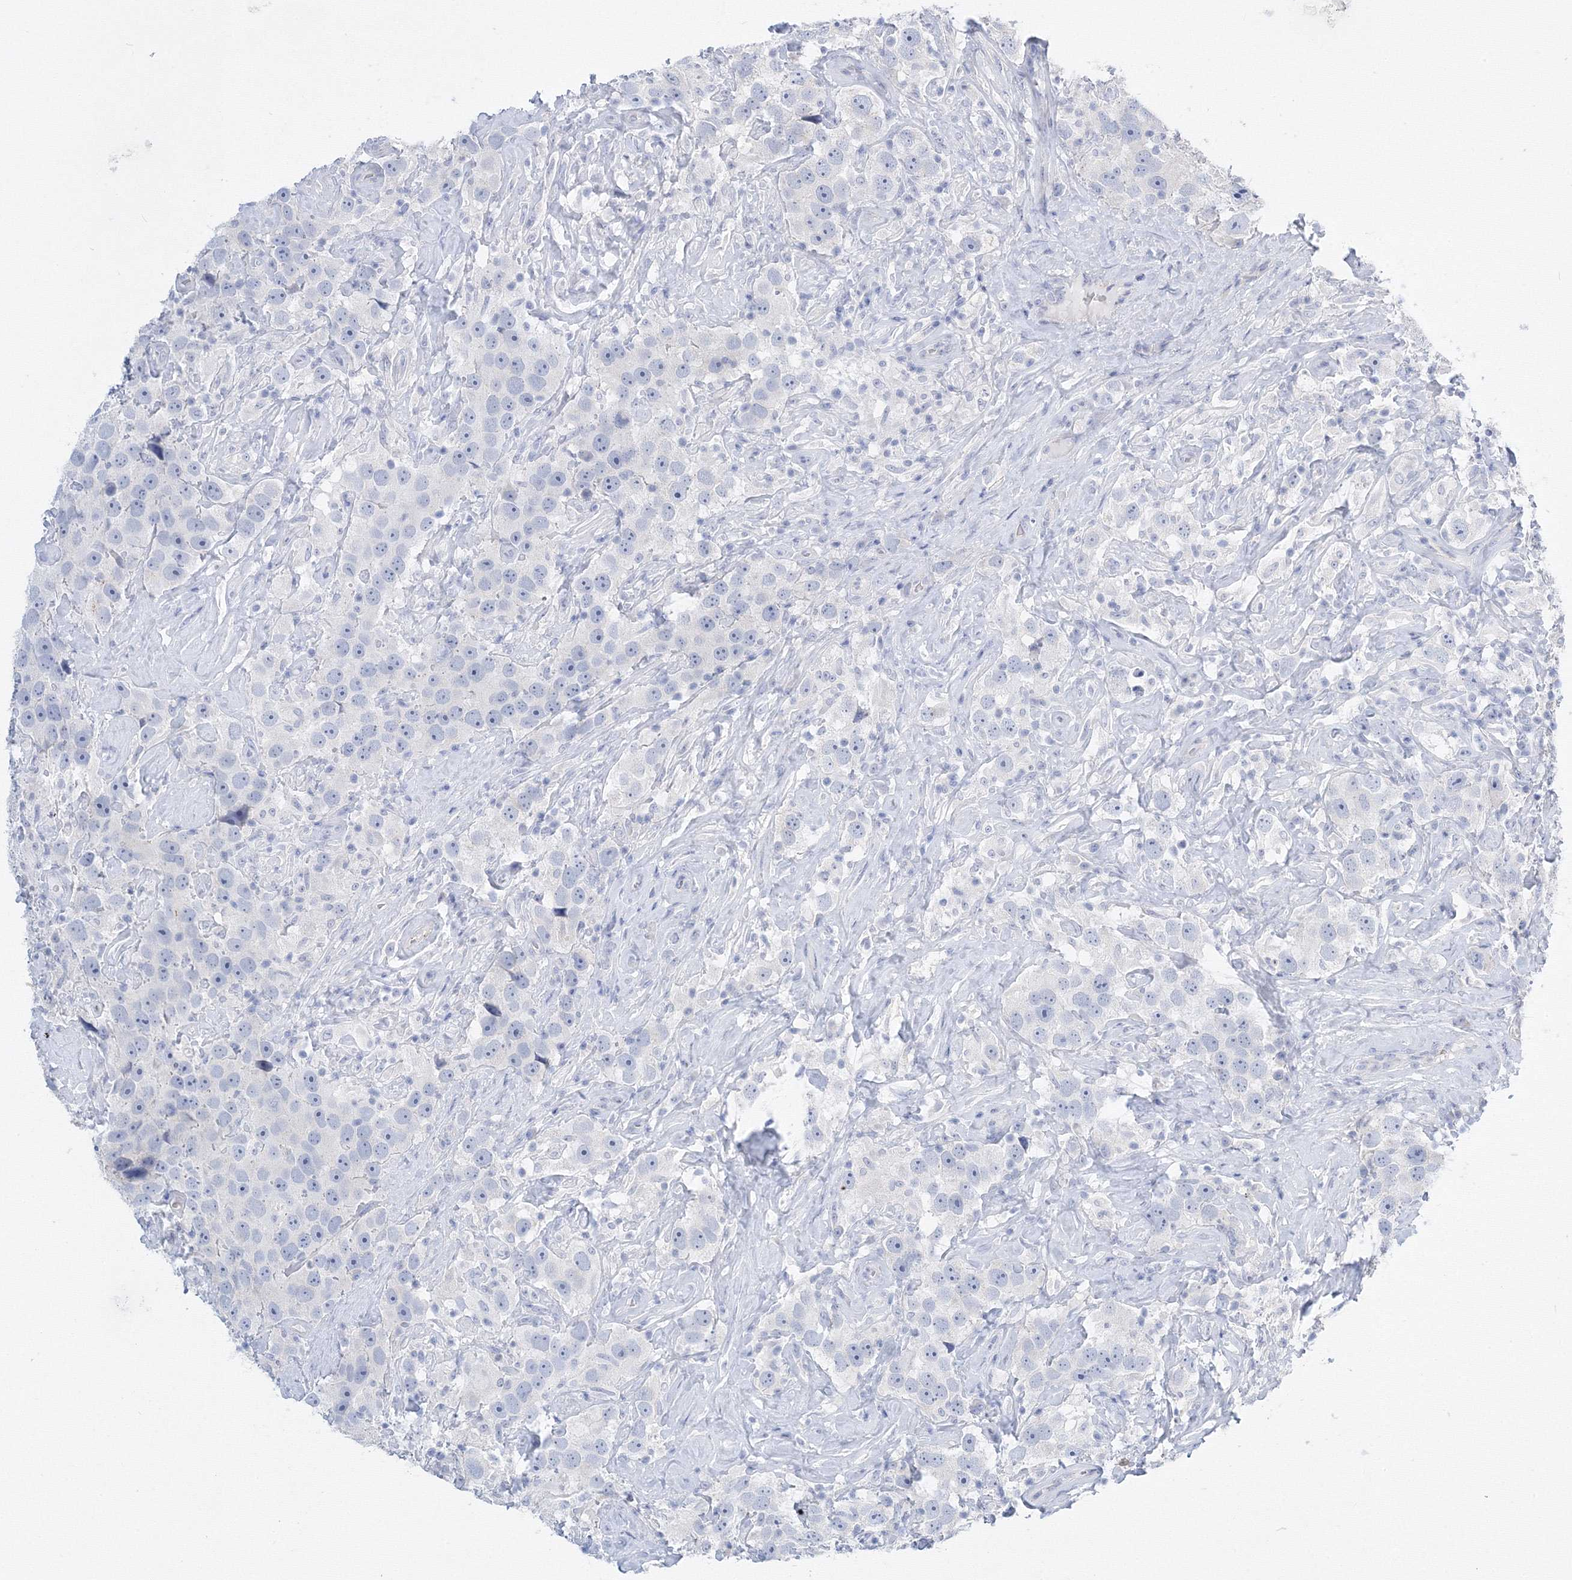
{"staining": {"intensity": "negative", "quantity": "none", "location": "none"}, "tissue": "testis cancer", "cell_type": "Tumor cells", "image_type": "cancer", "snomed": [{"axis": "morphology", "description": "Seminoma, NOS"}, {"axis": "topography", "description": "Testis"}], "caption": "The IHC micrograph has no significant positivity in tumor cells of seminoma (testis) tissue.", "gene": "AASDH", "patient": {"sex": "male", "age": 49}}